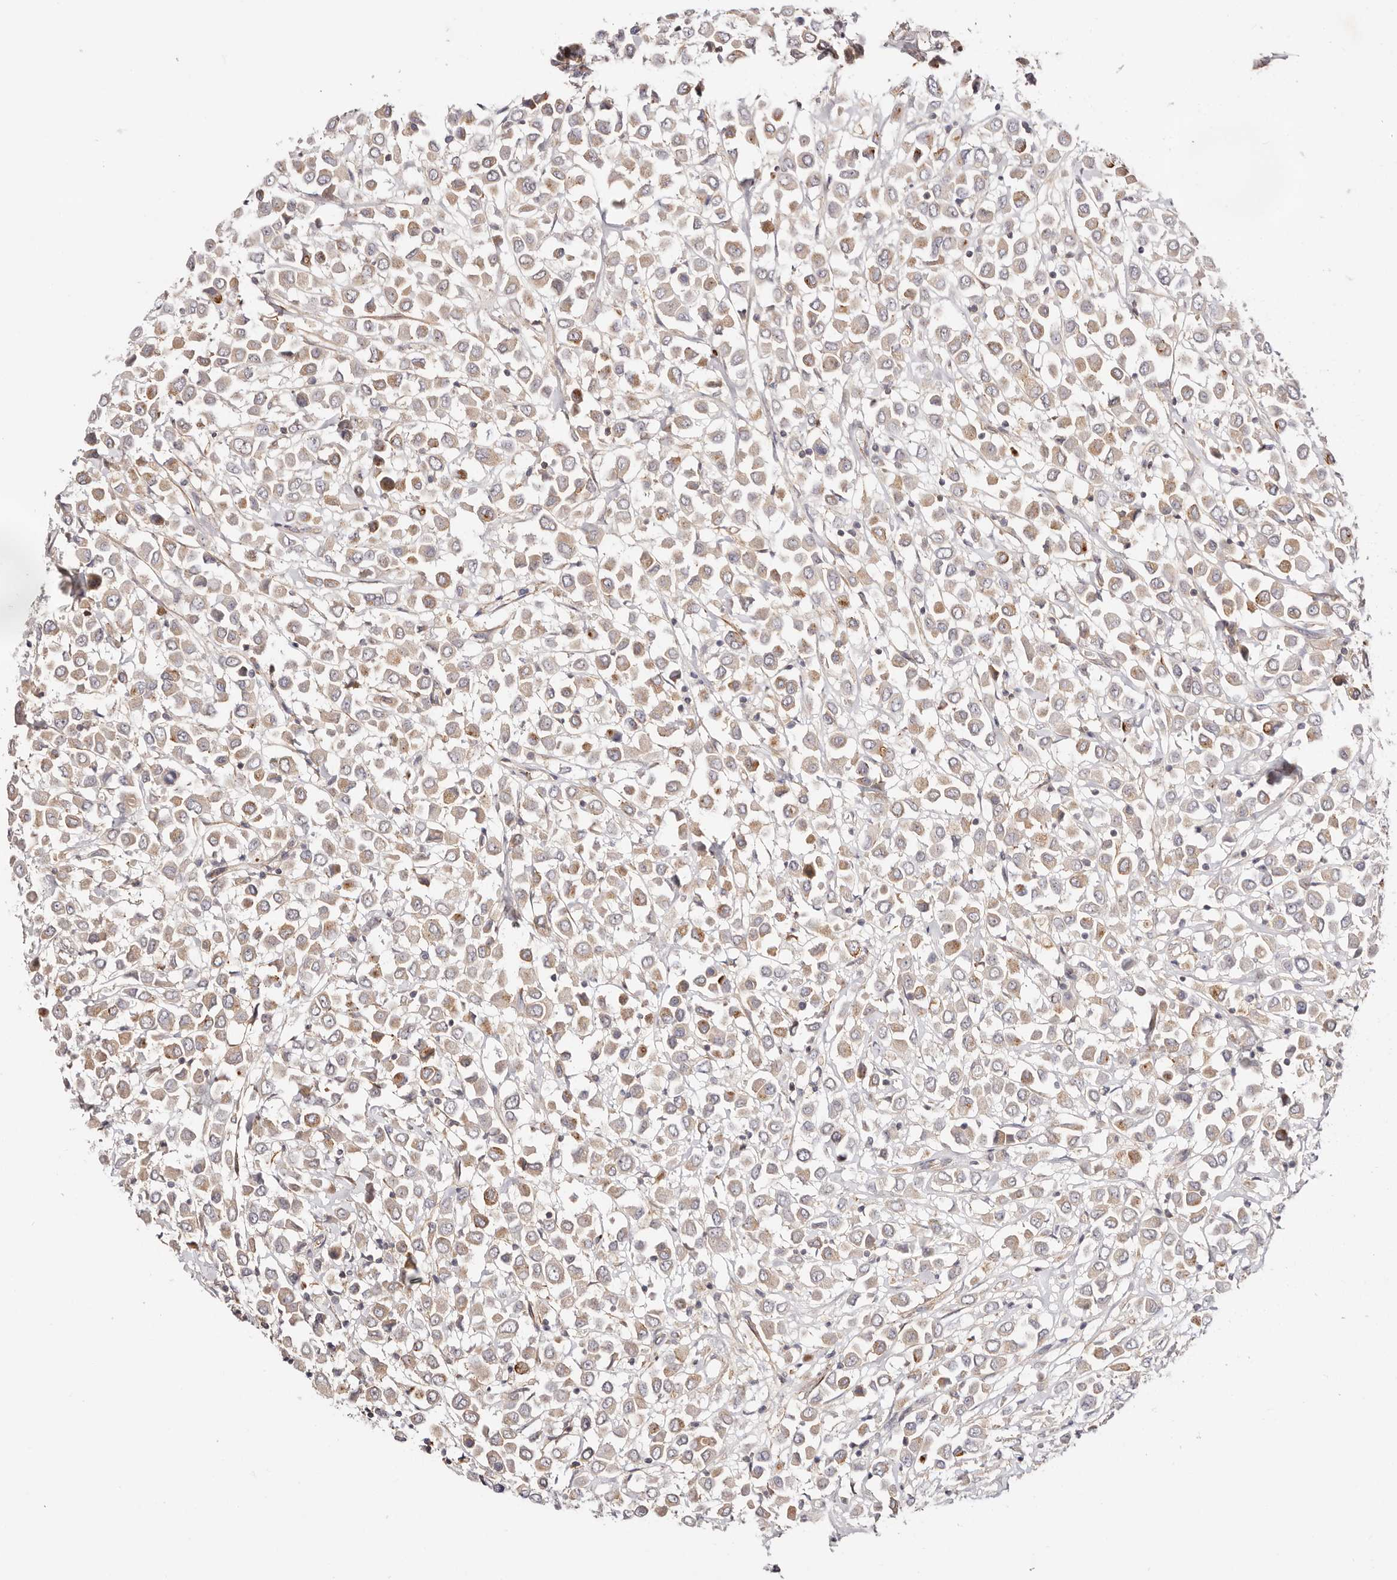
{"staining": {"intensity": "moderate", "quantity": ">75%", "location": "cytoplasmic/membranous"}, "tissue": "breast cancer", "cell_type": "Tumor cells", "image_type": "cancer", "snomed": [{"axis": "morphology", "description": "Duct carcinoma"}, {"axis": "topography", "description": "Breast"}], "caption": "DAB (3,3'-diaminobenzidine) immunohistochemical staining of infiltrating ductal carcinoma (breast) exhibits moderate cytoplasmic/membranous protein expression in about >75% of tumor cells.", "gene": "SLC35B2", "patient": {"sex": "female", "age": 61}}